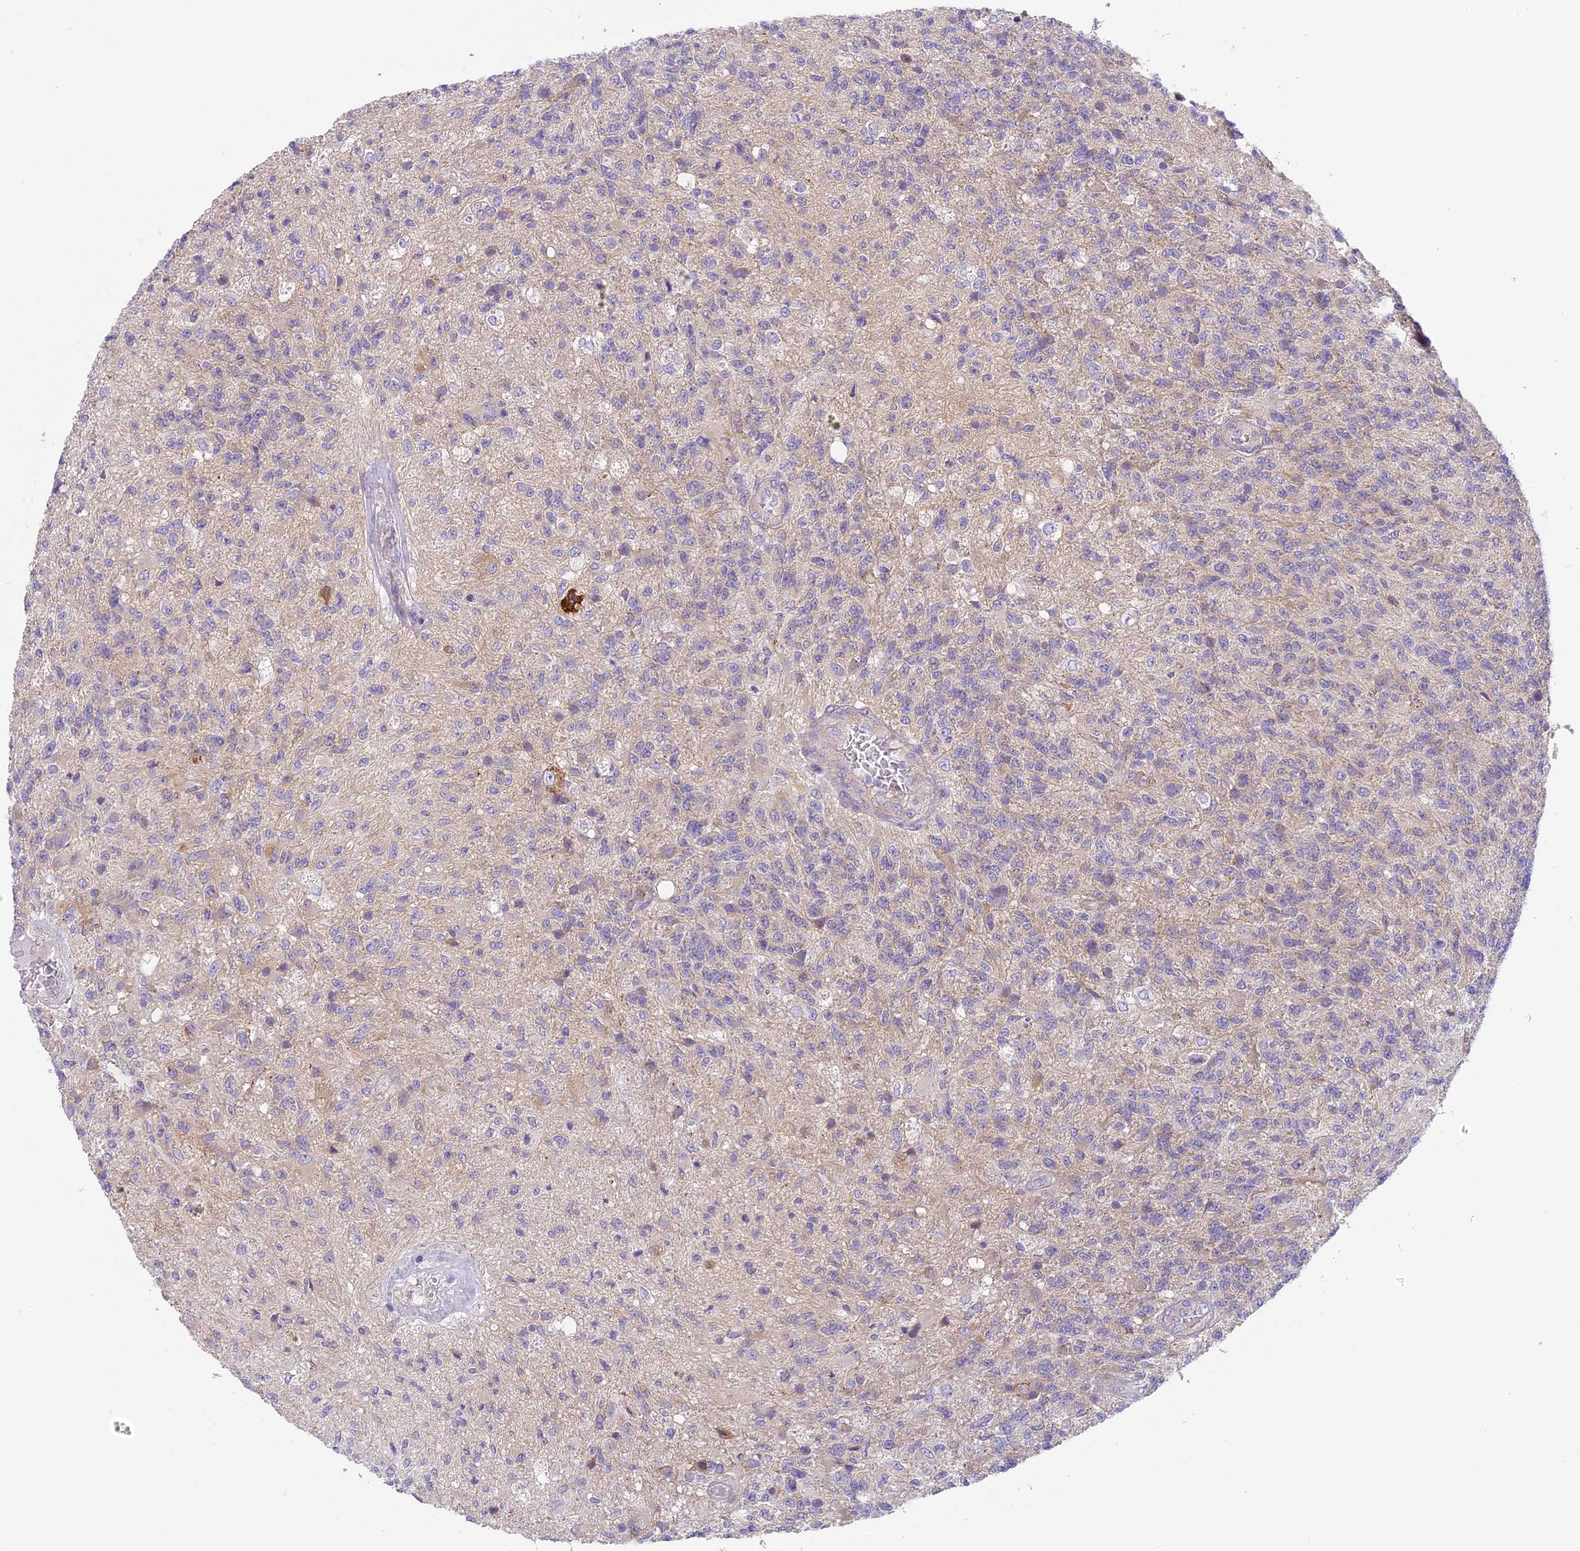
{"staining": {"intensity": "negative", "quantity": "none", "location": "none"}, "tissue": "glioma", "cell_type": "Tumor cells", "image_type": "cancer", "snomed": [{"axis": "morphology", "description": "Glioma, malignant, High grade"}, {"axis": "topography", "description": "Brain"}], "caption": "The micrograph demonstrates no staining of tumor cells in glioma. (IHC, brightfield microscopy, high magnification).", "gene": "ARHGEF37", "patient": {"sex": "male", "age": 56}}